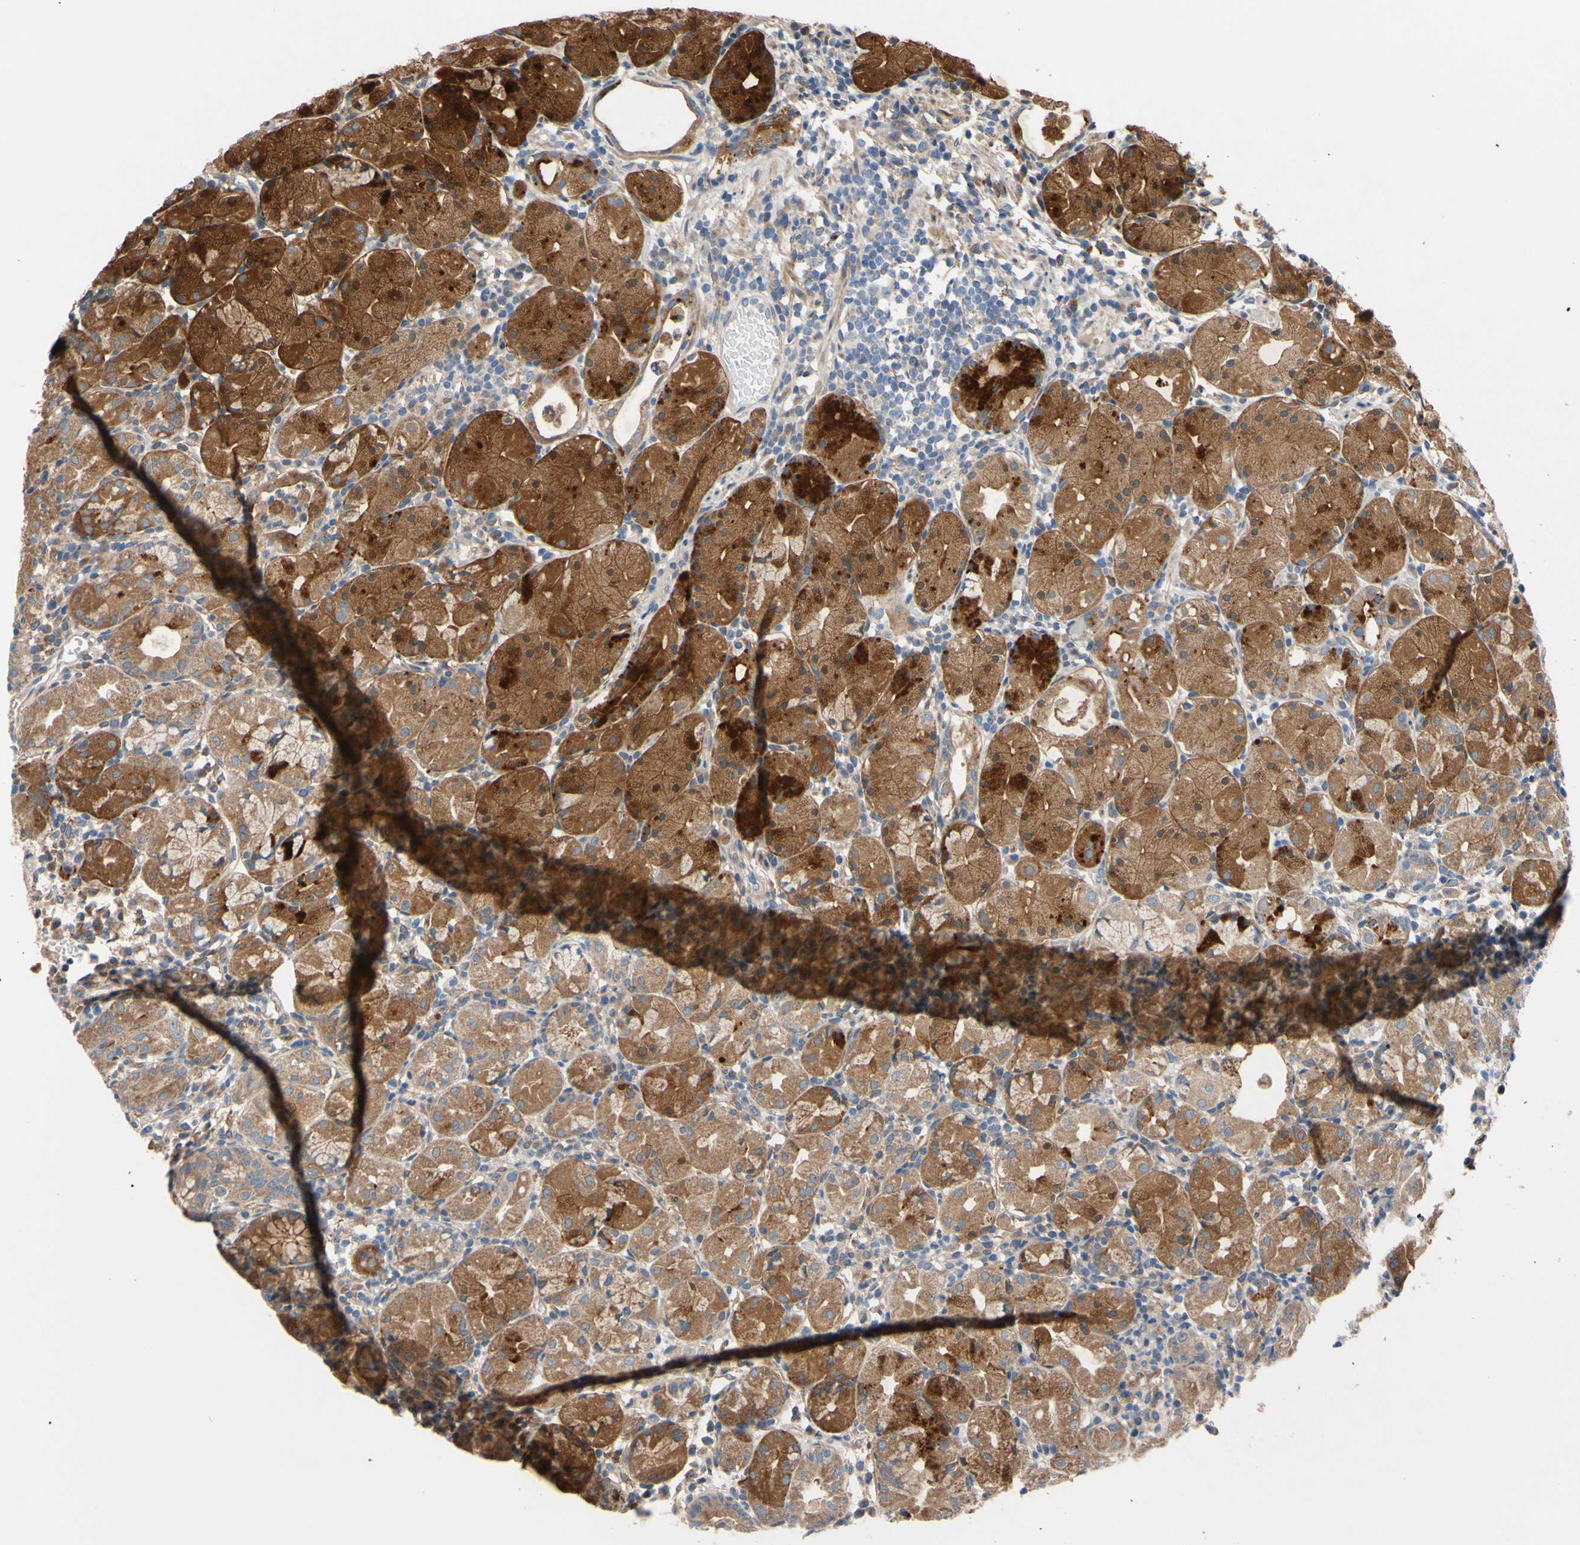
{"staining": {"intensity": "moderate", "quantity": ">75%", "location": "cytoplasmic/membranous"}, "tissue": "stomach", "cell_type": "Glandular cells", "image_type": "normal", "snomed": [{"axis": "morphology", "description": "Normal tissue, NOS"}, {"axis": "topography", "description": "Stomach"}, {"axis": "topography", "description": "Stomach, lower"}], "caption": "Immunohistochemistry histopathology image of benign human stomach stained for a protein (brown), which displays medium levels of moderate cytoplasmic/membranous staining in approximately >75% of glandular cells.", "gene": "SVIL", "patient": {"sex": "female", "age": 75}}